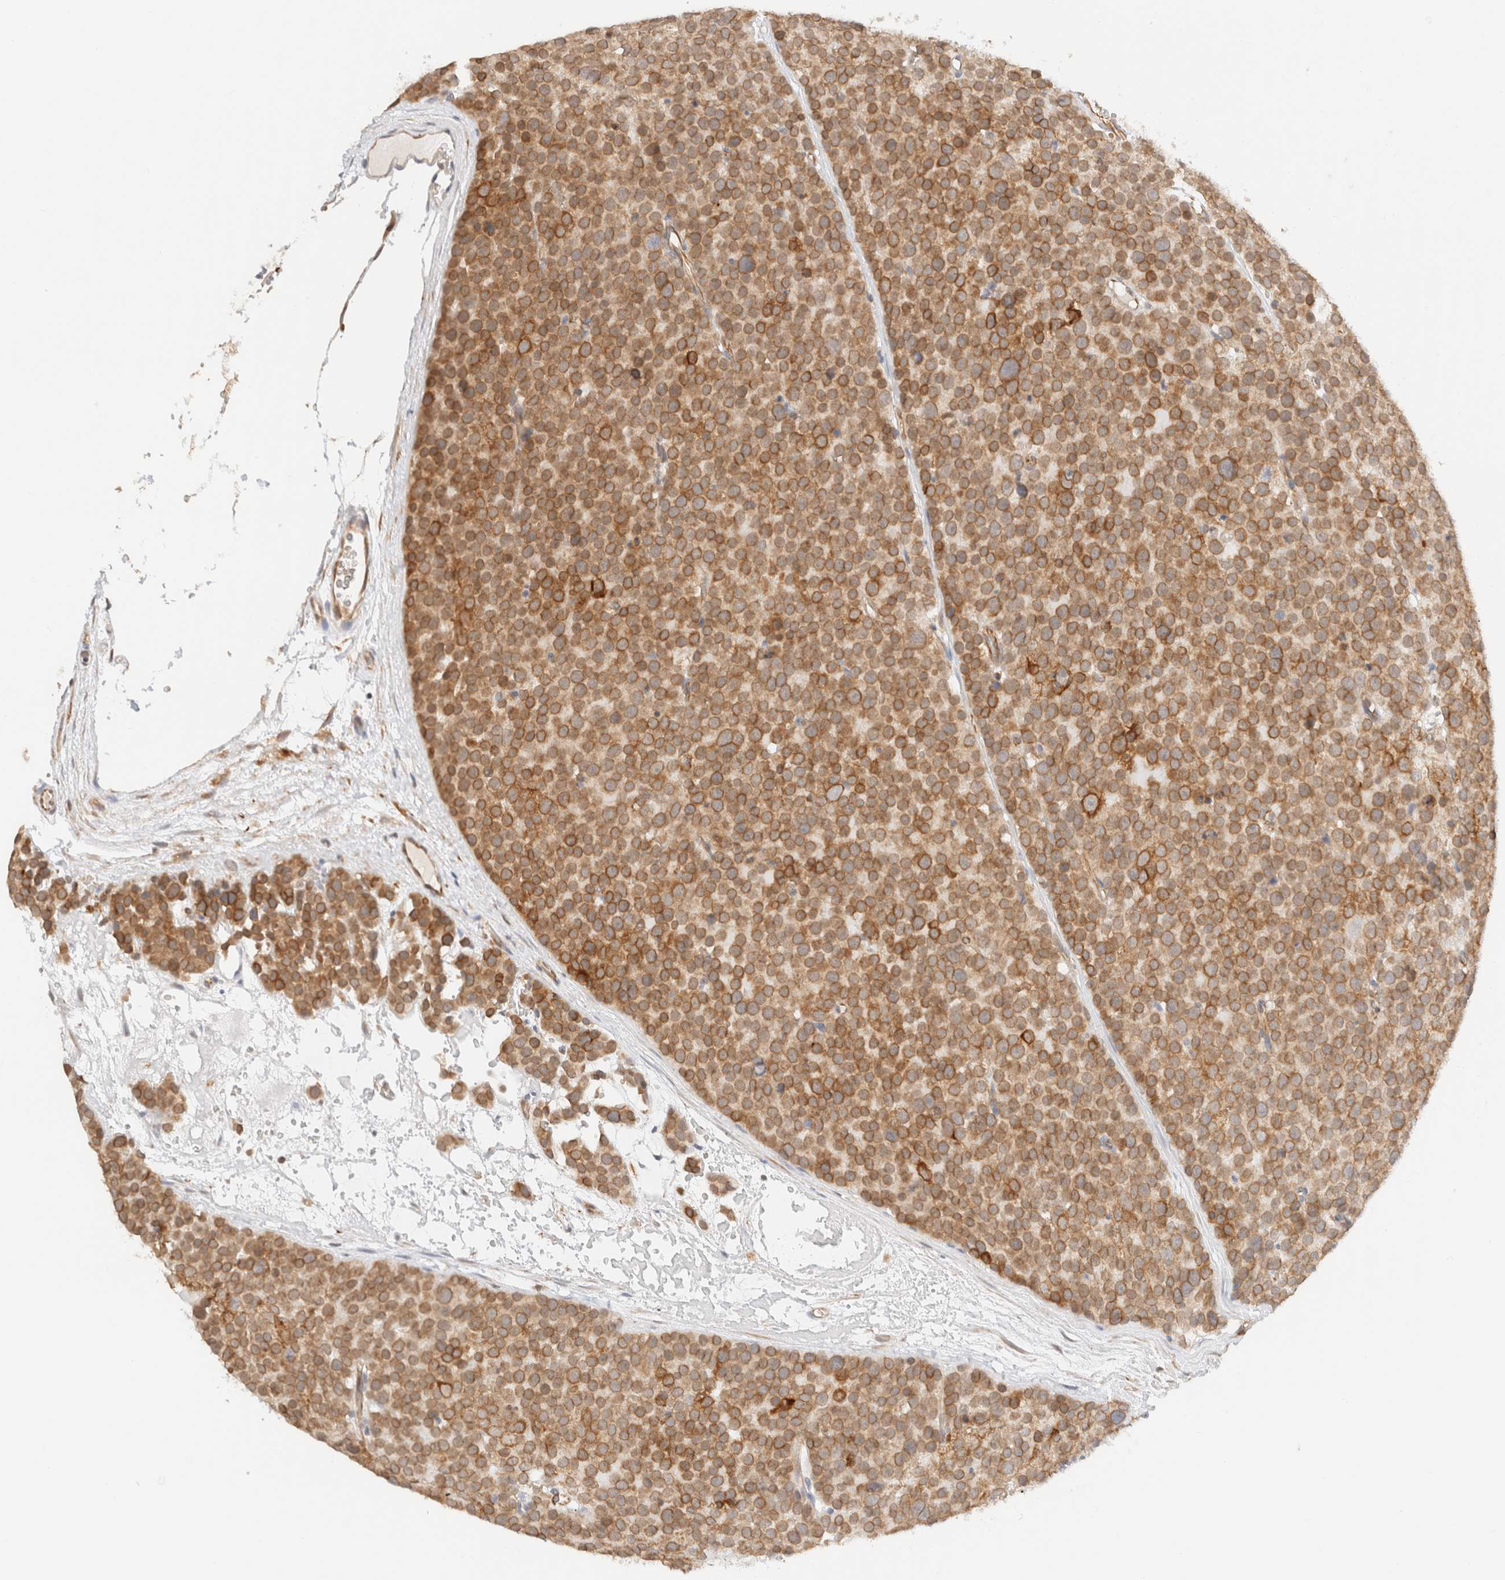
{"staining": {"intensity": "moderate", "quantity": ">75%", "location": "cytoplasmic/membranous"}, "tissue": "testis cancer", "cell_type": "Tumor cells", "image_type": "cancer", "snomed": [{"axis": "morphology", "description": "Seminoma, NOS"}, {"axis": "topography", "description": "Testis"}], "caption": "Immunohistochemistry image of neoplastic tissue: testis seminoma stained using immunohistochemistry exhibits medium levels of moderate protein expression localized specifically in the cytoplasmic/membranous of tumor cells, appearing as a cytoplasmic/membranous brown color.", "gene": "SYVN1", "patient": {"sex": "male", "age": 71}}